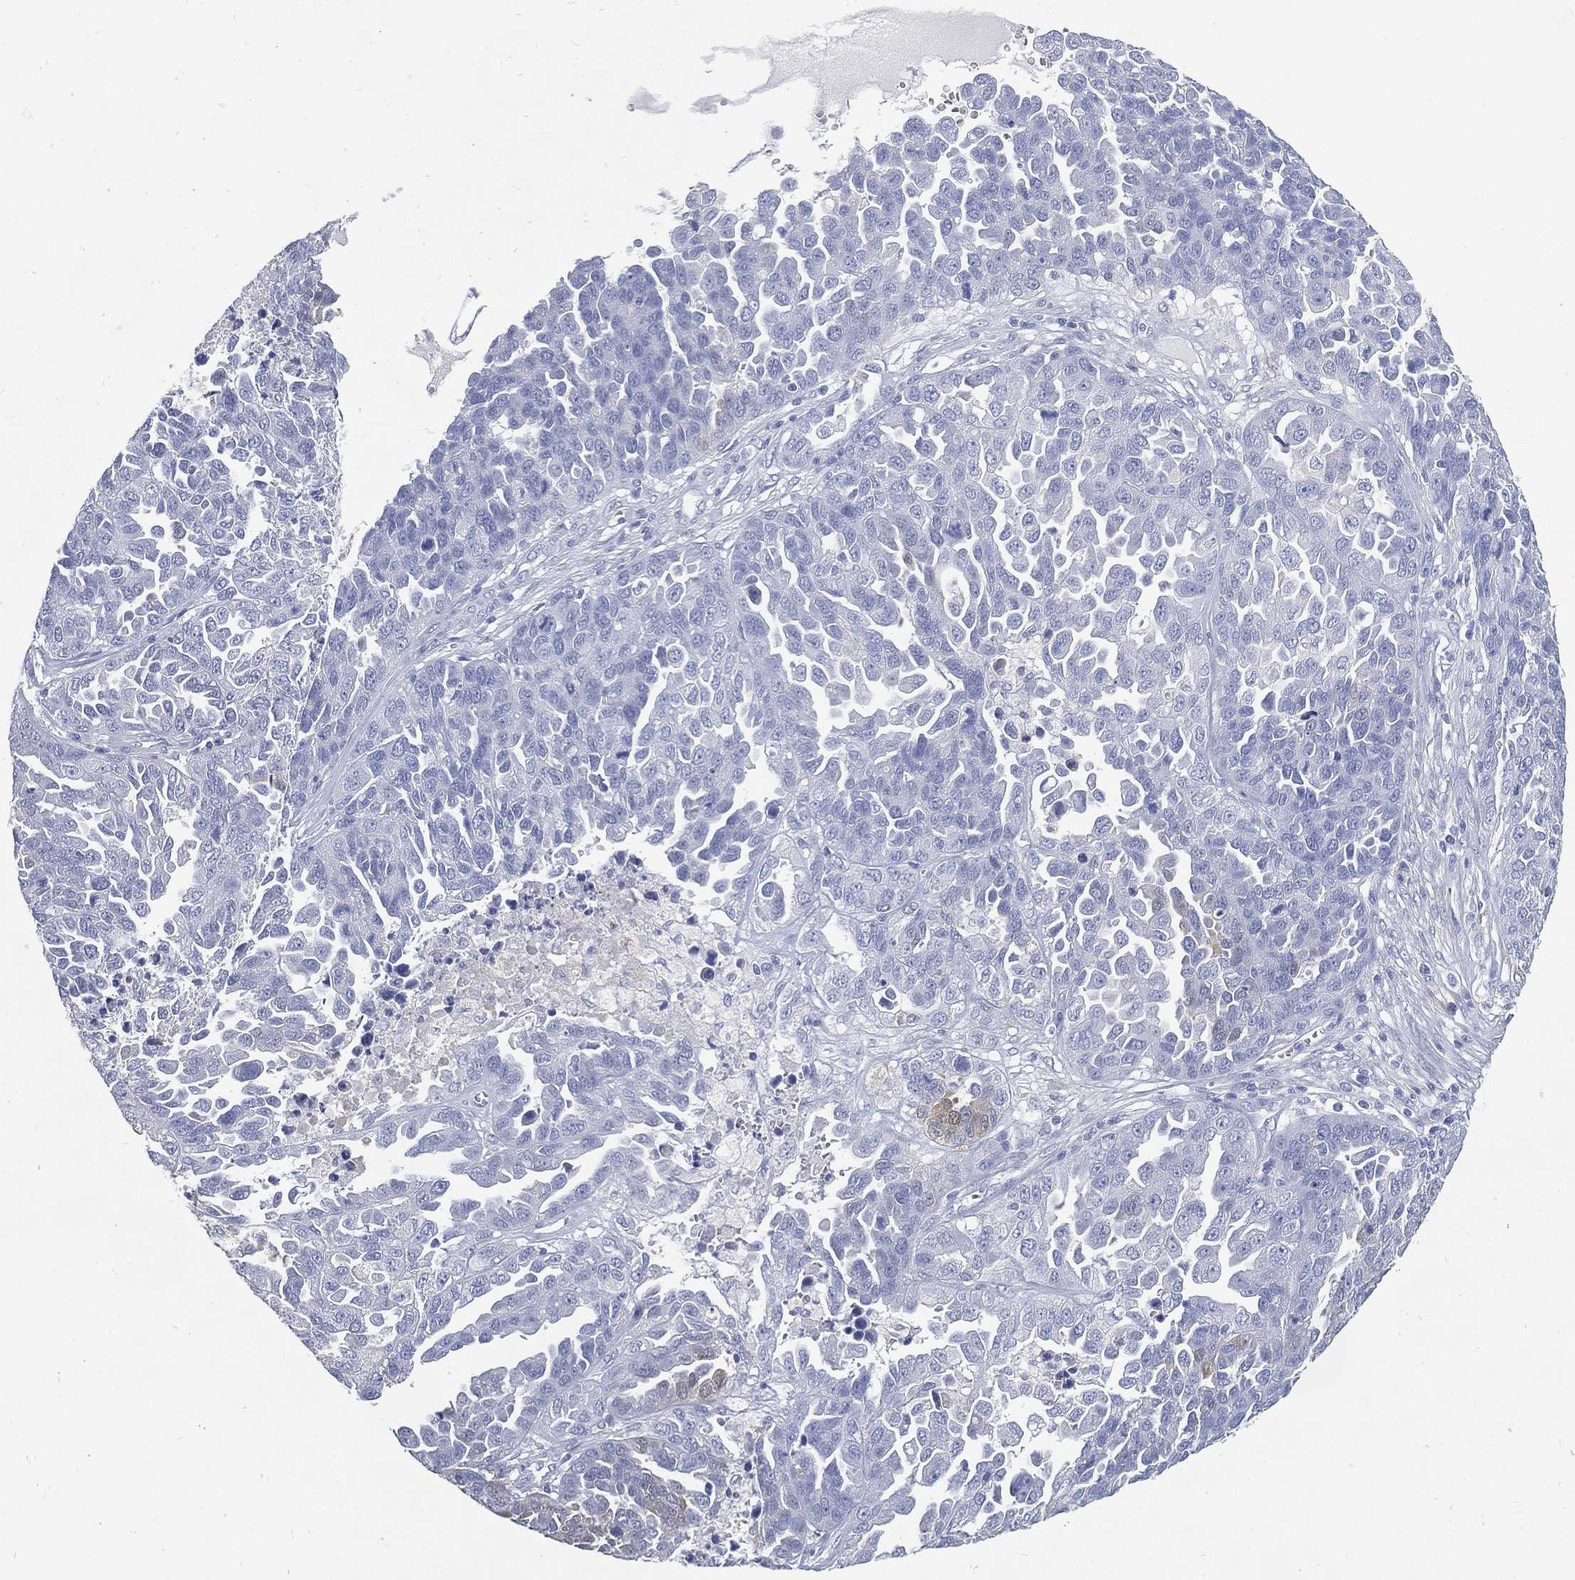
{"staining": {"intensity": "negative", "quantity": "none", "location": "none"}, "tissue": "ovarian cancer", "cell_type": "Tumor cells", "image_type": "cancer", "snomed": [{"axis": "morphology", "description": "Cystadenocarcinoma, serous, NOS"}, {"axis": "topography", "description": "Ovary"}], "caption": "The image reveals no staining of tumor cells in ovarian serous cystadenocarcinoma. The staining was performed using DAB (3,3'-diaminobenzidine) to visualize the protein expression in brown, while the nuclei were stained in blue with hematoxylin (Magnification: 20x).", "gene": "FMO1", "patient": {"sex": "female", "age": 87}}